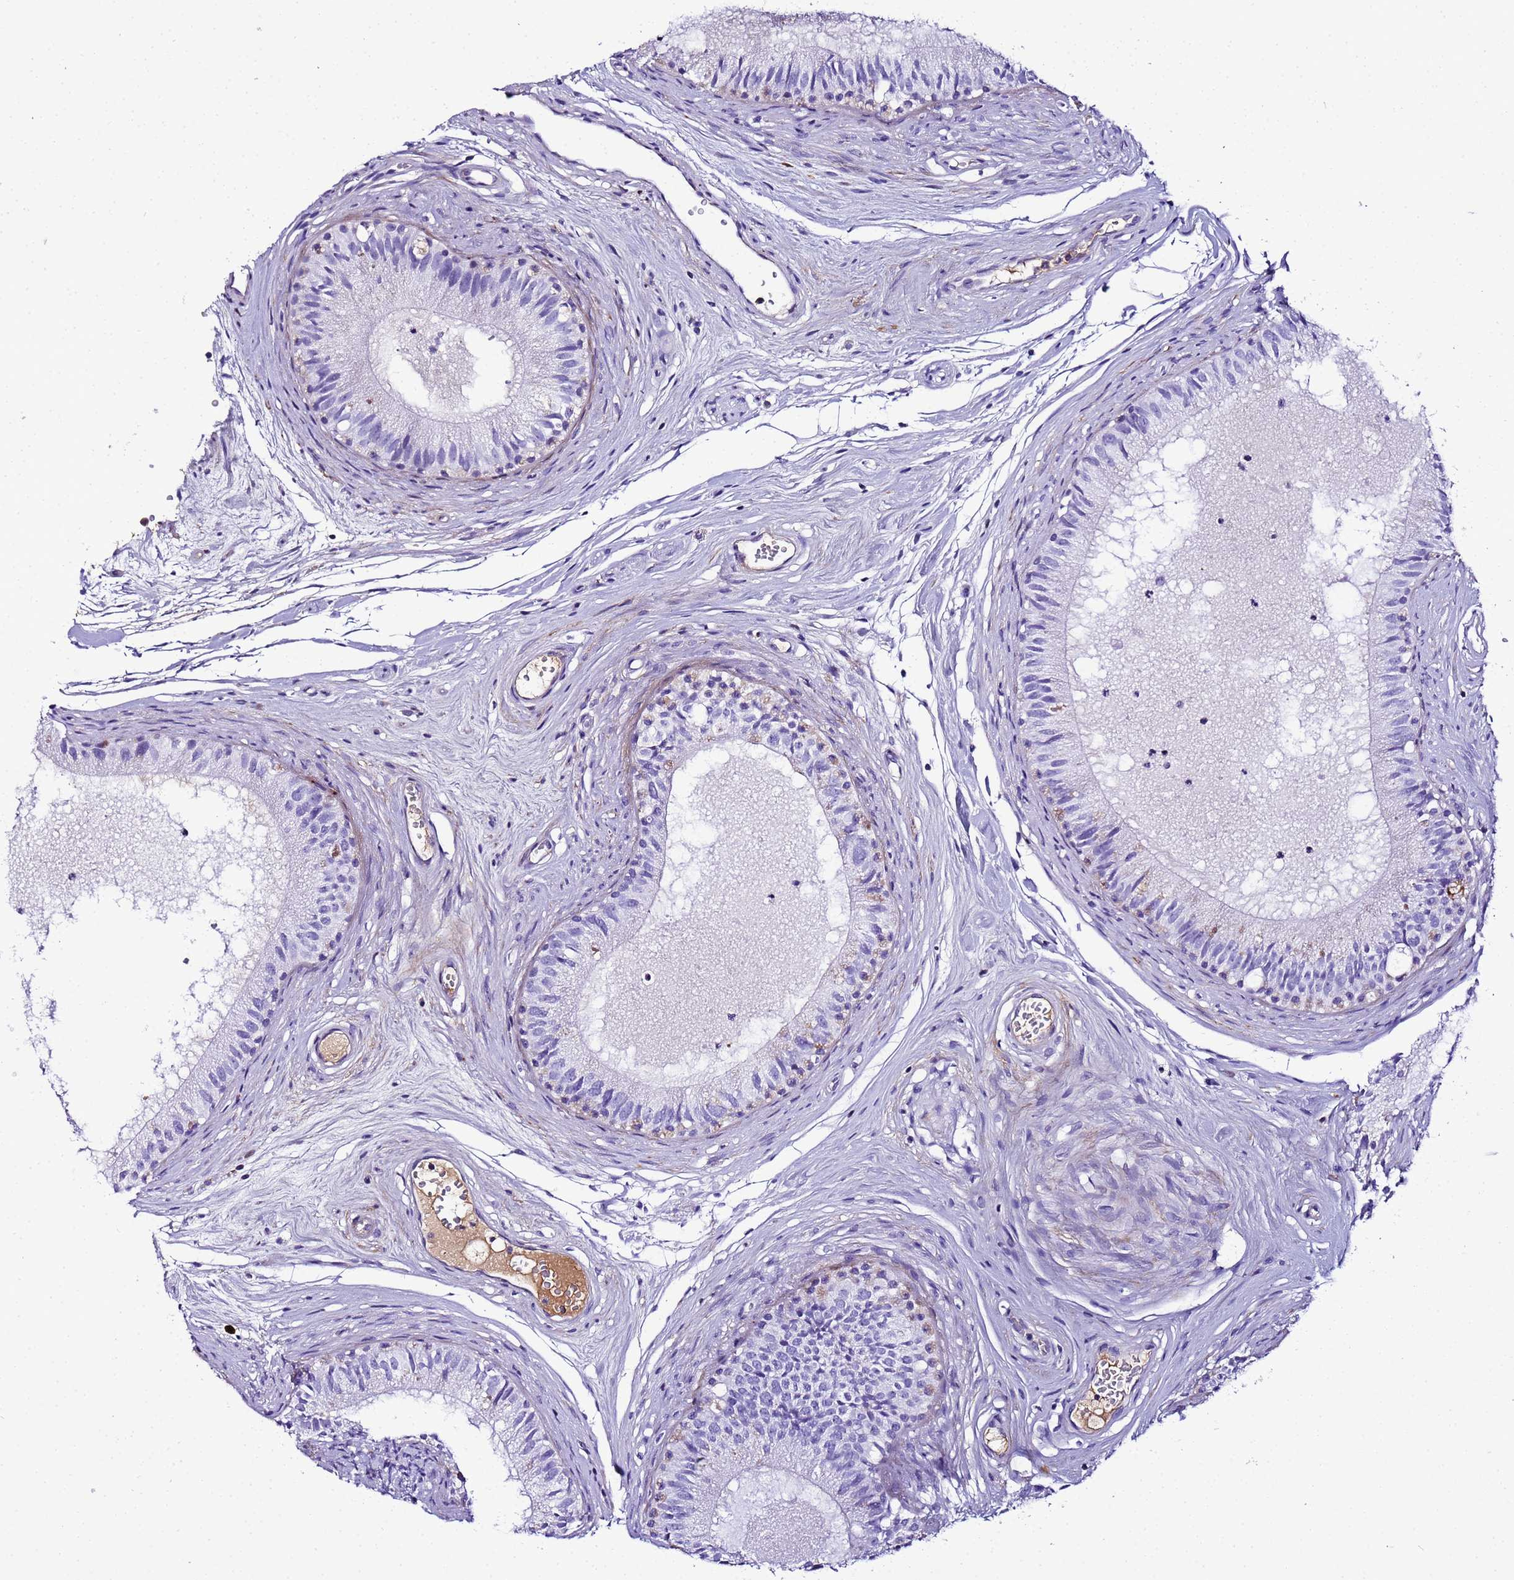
{"staining": {"intensity": "weak", "quantity": "<25%", "location": "cytoplasmic/membranous"}, "tissue": "epididymis", "cell_type": "Glandular cells", "image_type": "normal", "snomed": [{"axis": "morphology", "description": "Normal tissue, NOS"}, {"axis": "topography", "description": "Epididymis"}], "caption": "Immunohistochemistry image of normal epididymis: human epididymis stained with DAB reveals no significant protein expression in glandular cells. The staining was performed using DAB to visualize the protein expression in brown, while the nuclei were stained in blue with hematoxylin (Magnification: 20x).", "gene": "CFHR1", "patient": {"sex": "male", "age": 74}}